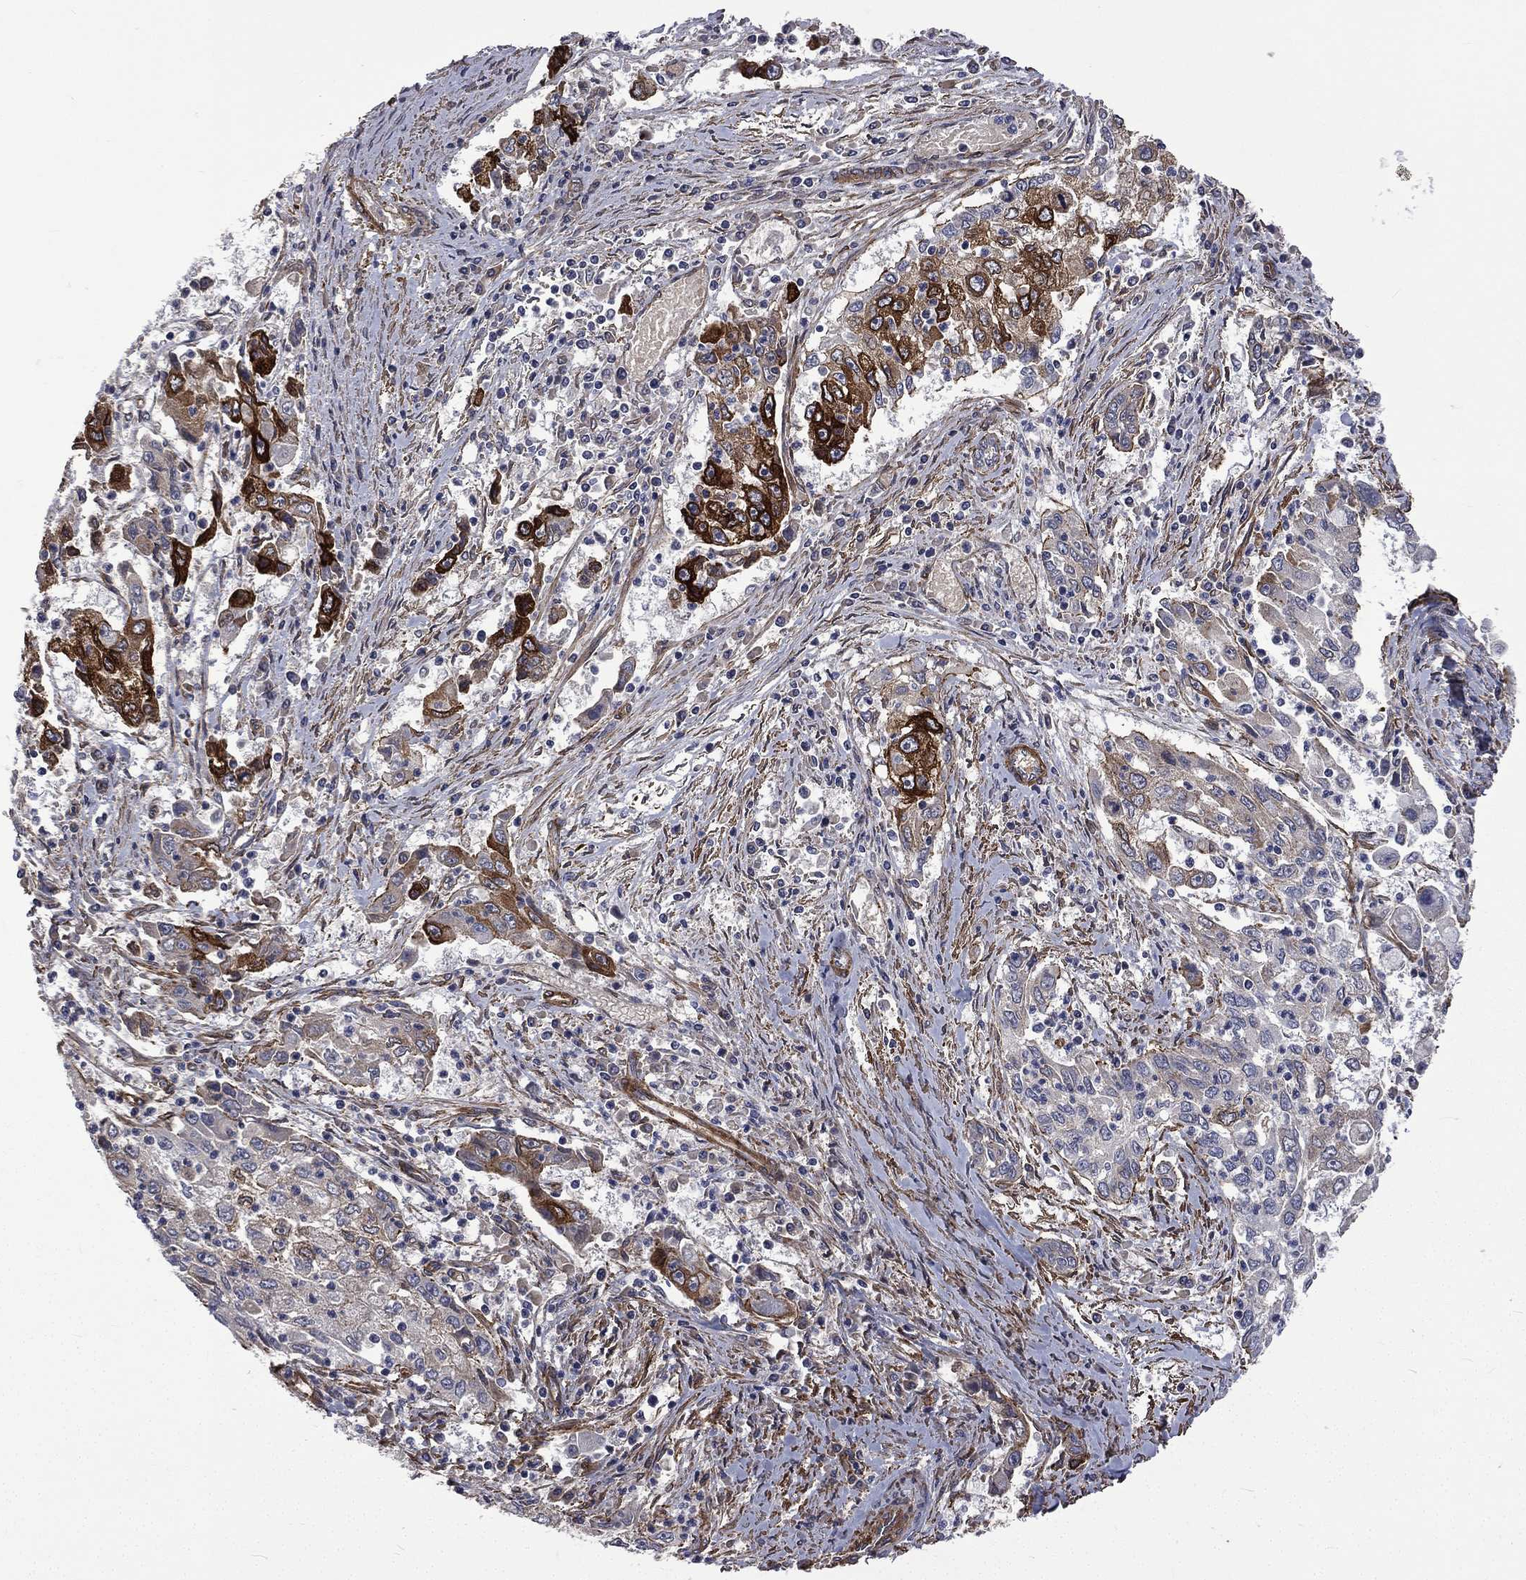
{"staining": {"intensity": "strong", "quantity": "<25%", "location": "cytoplasmic/membranous"}, "tissue": "cervical cancer", "cell_type": "Tumor cells", "image_type": "cancer", "snomed": [{"axis": "morphology", "description": "Squamous cell carcinoma, NOS"}, {"axis": "topography", "description": "Cervix"}], "caption": "Immunohistochemical staining of squamous cell carcinoma (cervical) demonstrates medium levels of strong cytoplasmic/membranous protein positivity in approximately <25% of tumor cells.", "gene": "PPFIBP1", "patient": {"sex": "female", "age": 36}}